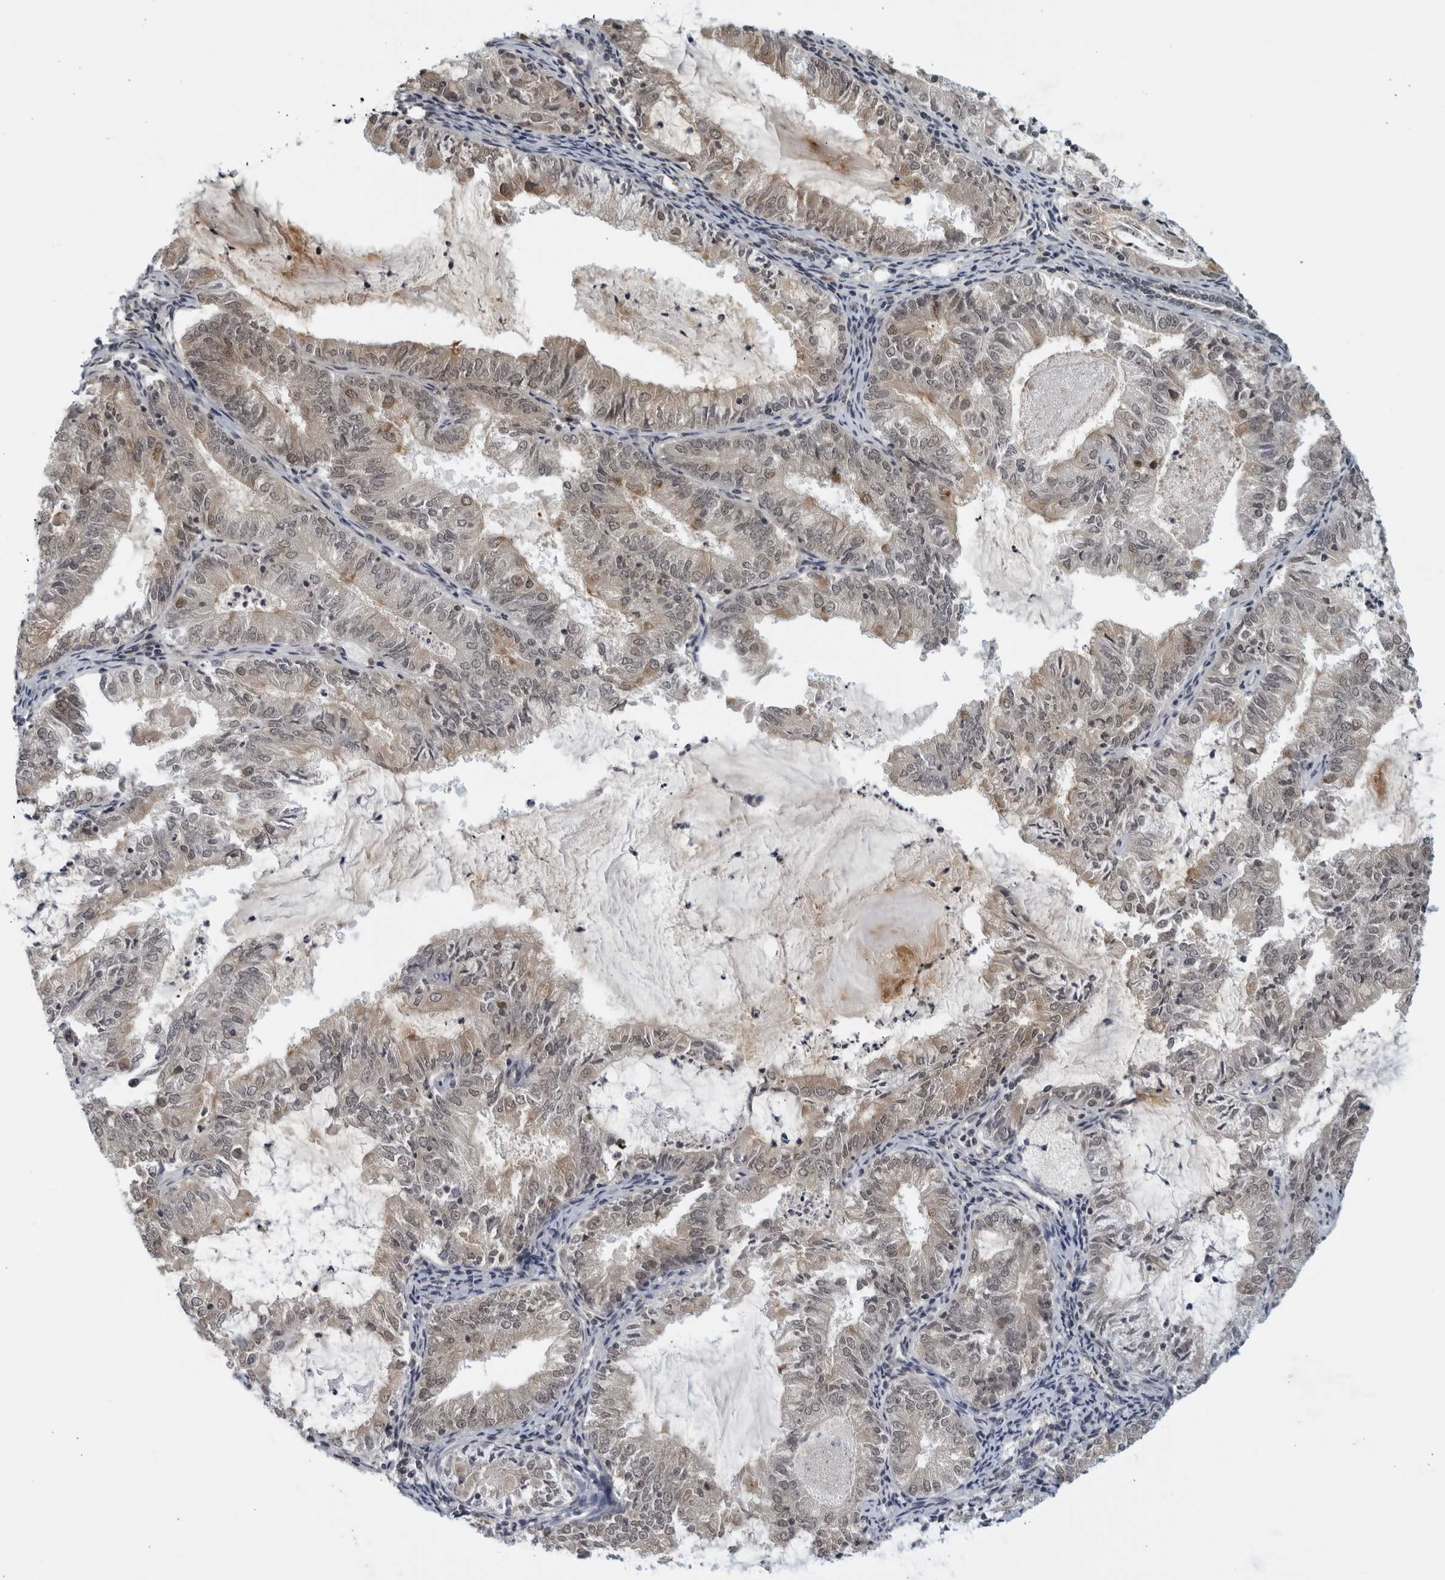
{"staining": {"intensity": "weak", "quantity": "25%-75%", "location": "cytoplasmic/membranous,nuclear"}, "tissue": "endometrial cancer", "cell_type": "Tumor cells", "image_type": "cancer", "snomed": [{"axis": "morphology", "description": "Adenocarcinoma, NOS"}, {"axis": "topography", "description": "Endometrium"}], "caption": "Human endometrial adenocarcinoma stained for a protein (brown) shows weak cytoplasmic/membranous and nuclear positive staining in approximately 25%-75% of tumor cells.", "gene": "RC3H1", "patient": {"sex": "female", "age": 57}}